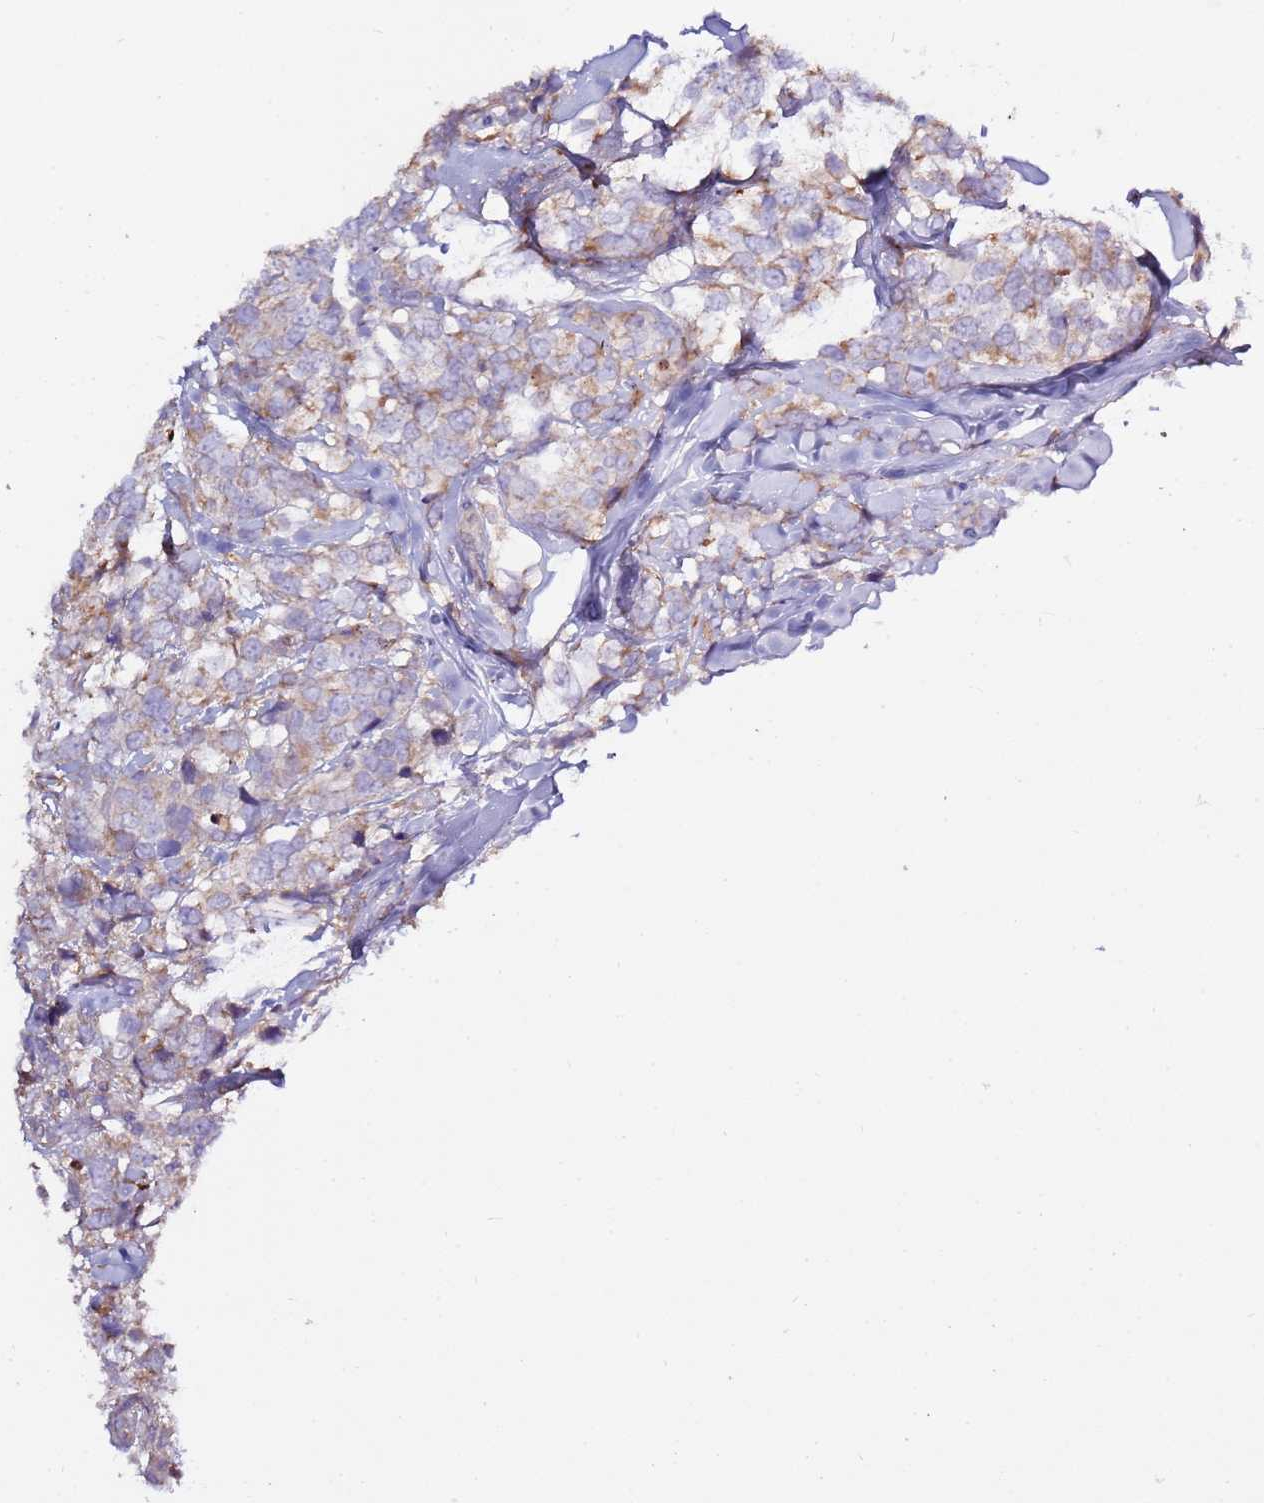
{"staining": {"intensity": "moderate", "quantity": "<25%", "location": "cytoplasmic/membranous"}, "tissue": "breast cancer", "cell_type": "Tumor cells", "image_type": "cancer", "snomed": [{"axis": "morphology", "description": "Lobular carcinoma"}, {"axis": "topography", "description": "Breast"}], "caption": "Breast cancer stained for a protein (brown) reveals moderate cytoplasmic/membranous positive positivity in about <25% of tumor cells.", "gene": "EVA1B", "patient": {"sex": "female", "age": 59}}